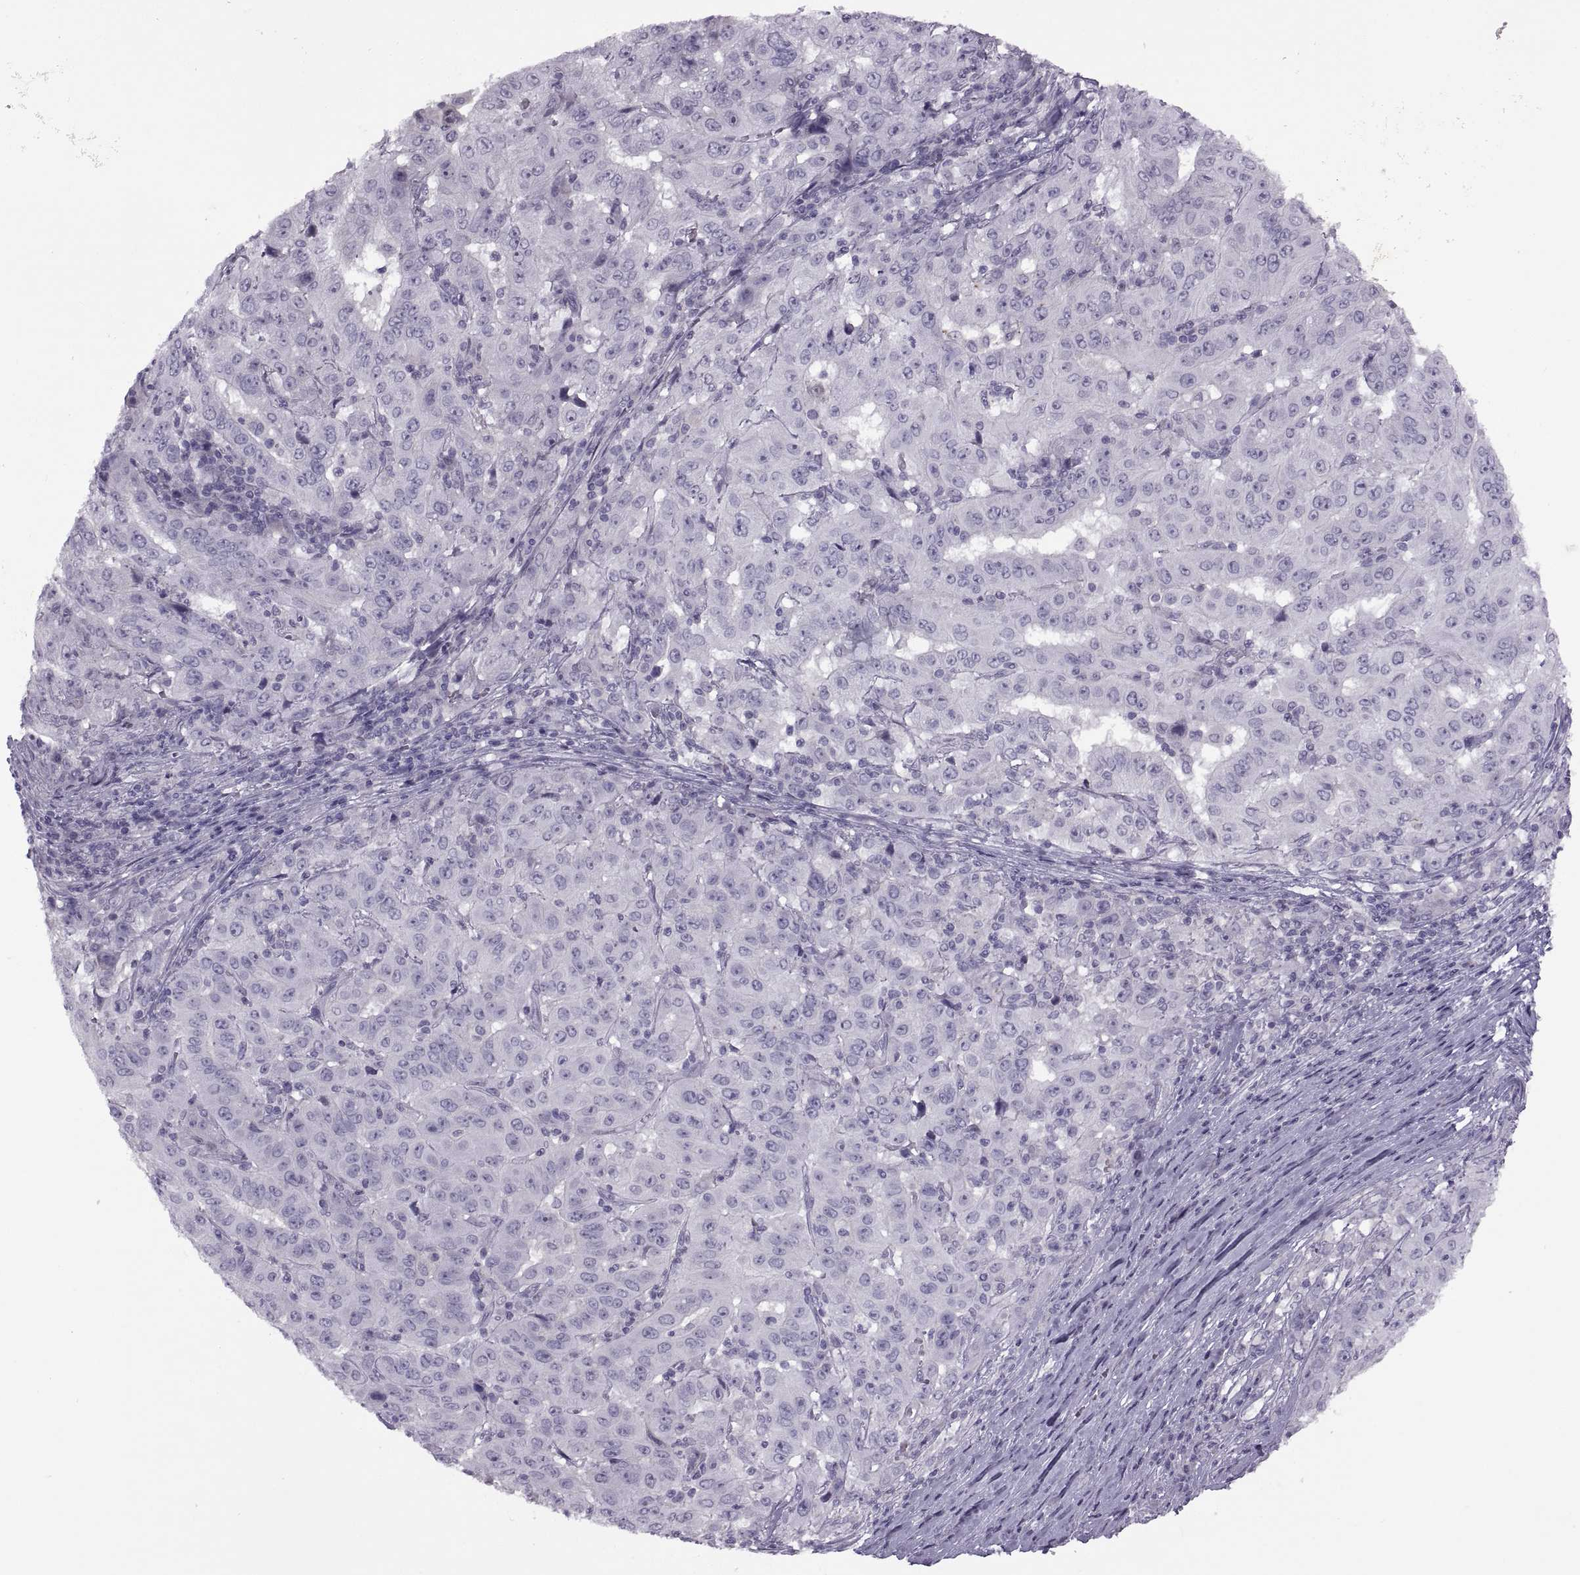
{"staining": {"intensity": "negative", "quantity": "none", "location": "none"}, "tissue": "pancreatic cancer", "cell_type": "Tumor cells", "image_type": "cancer", "snomed": [{"axis": "morphology", "description": "Adenocarcinoma, NOS"}, {"axis": "topography", "description": "Pancreas"}], "caption": "Tumor cells are negative for brown protein staining in pancreatic cancer.", "gene": "RSPH6A", "patient": {"sex": "male", "age": 63}}